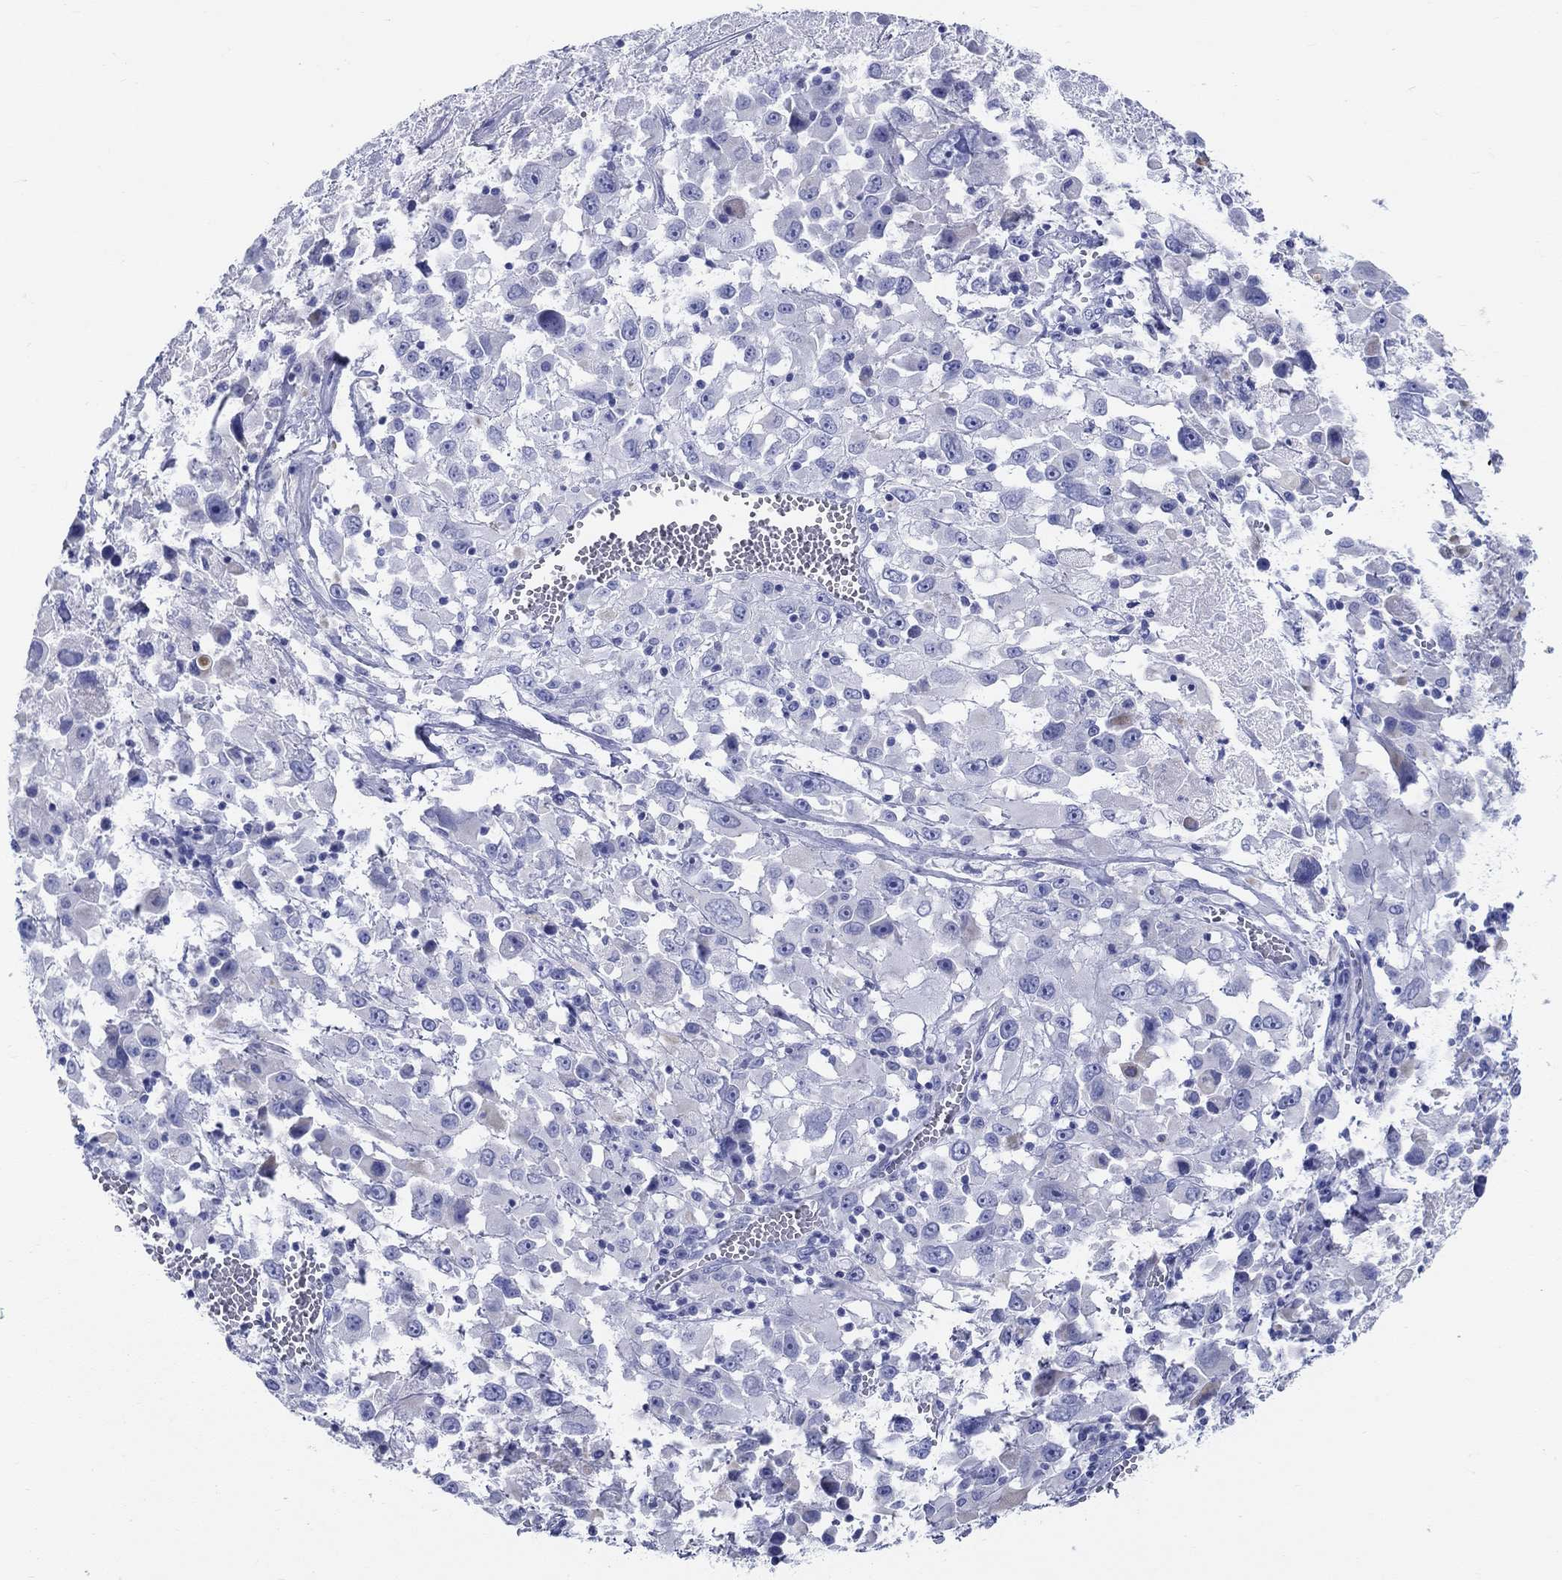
{"staining": {"intensity": "negative", "quantity": "none", "location": "none"}, "tissue": "melanoma", "cell_type": "Tumor cells", "image_type": "cancer", "snomed": [{"axis": "morphology", "description": "Malignant melanoma, Metastatic site"}, {"axis": "topography", "description": "Lymph node"}], "caption": "Immunohistochemical staining of human melanoma exhibits no significant positivity in tumor cells.", "gene": "CRYGS", "patient": {"sex": "male", "age": 50}}